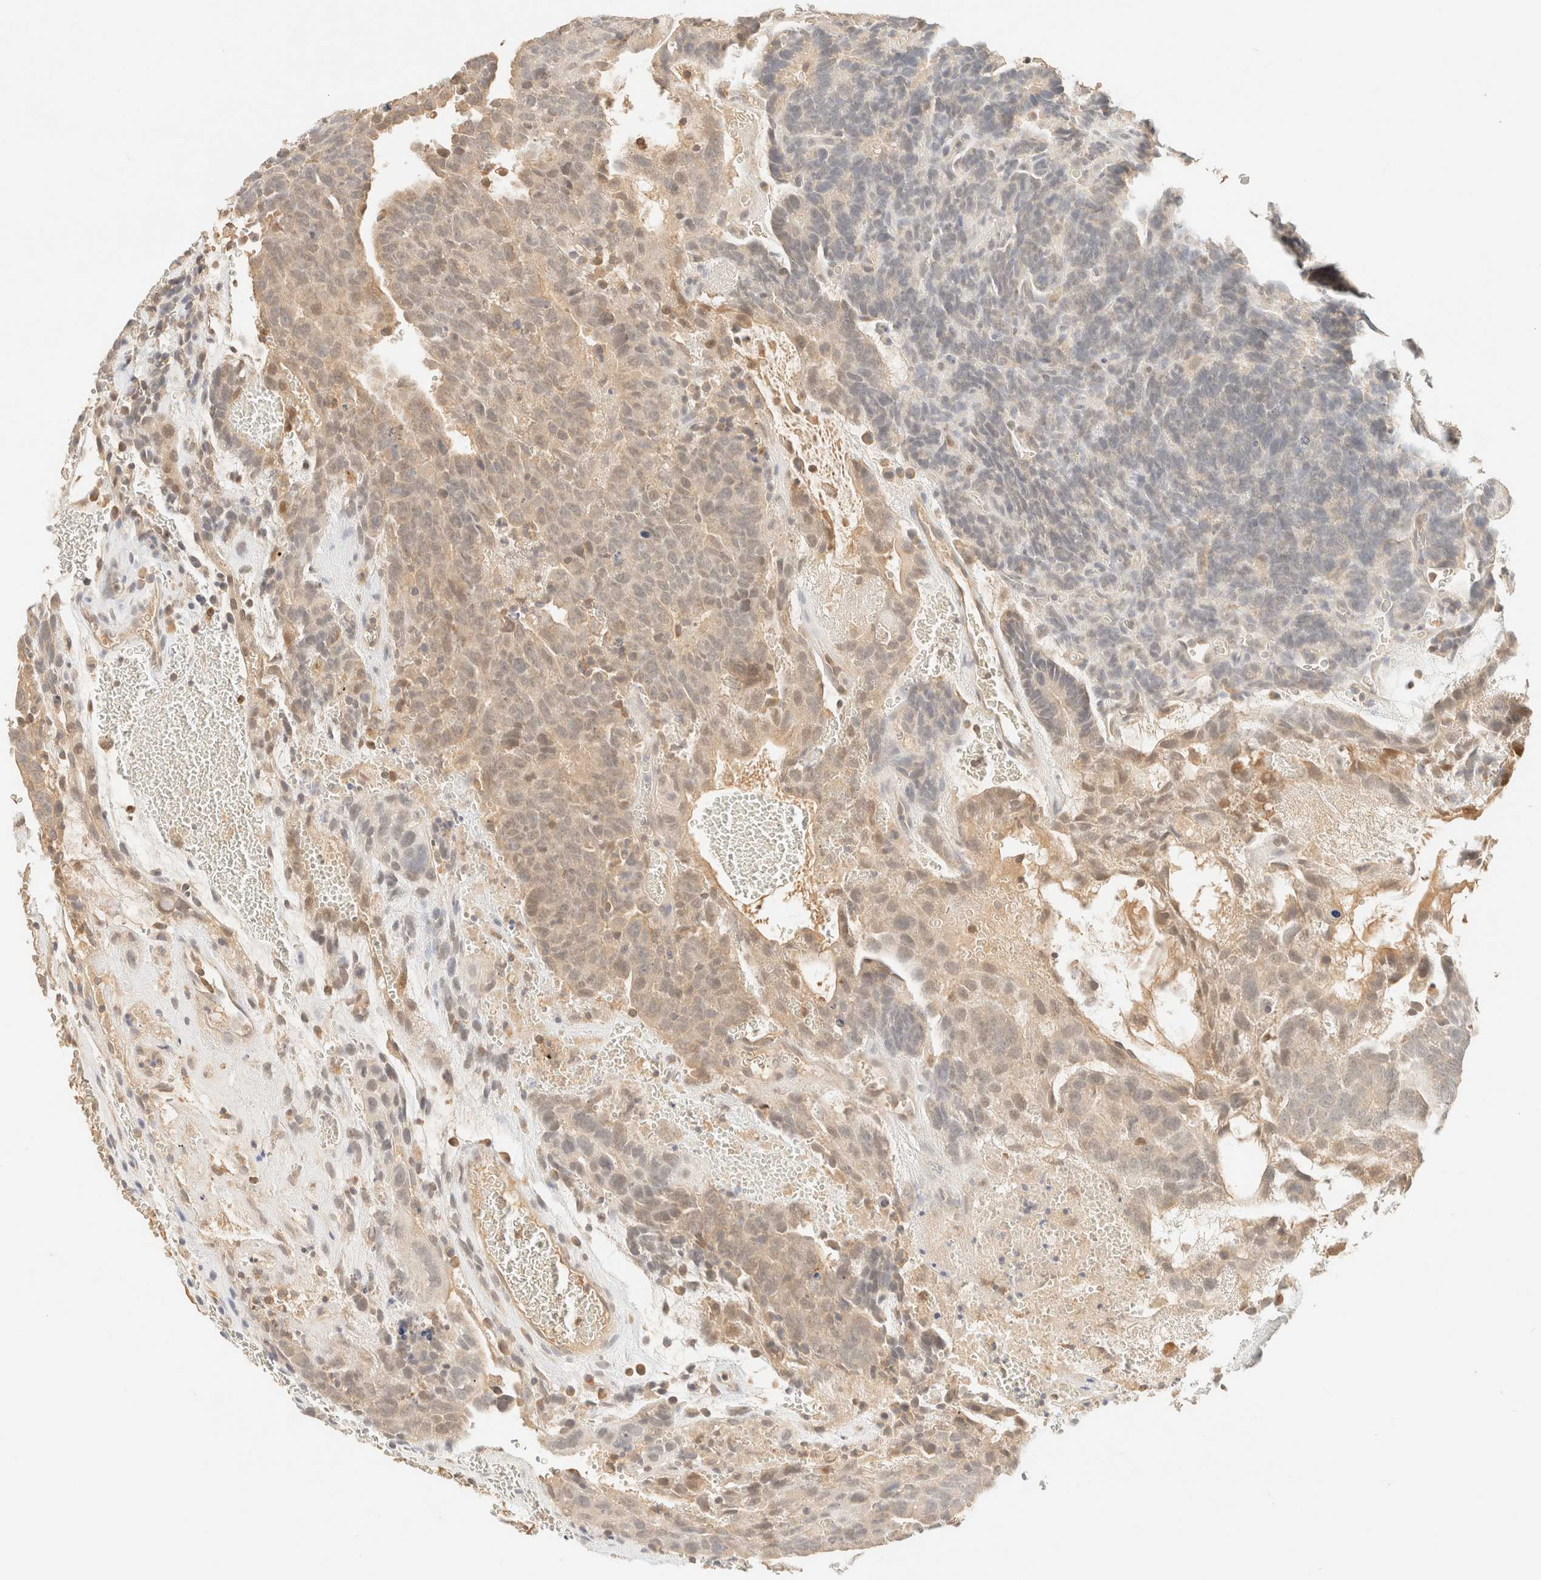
{"staining": {"intensity": "negative", "quantity": "none", "location": "none"}, "tissue": "testis cancer", "cell_type": "Tumor cells", "image_type": "cancer", "snomed": [{"axis": "morphology", "description": "Seminoma, NOS"}, {"axis": "morphology", "description": "Carcinoma, Embryonal, NOS"}, {"axis": "topography", "description": "Testis"}], "caption": "Protein analysis of testis embryonal carcinoma displays no significant staining in tumor cells. Brightfield microscopy of IHC stained with DAB (3,3'-diaminobenzidine) (brown) and hematoxylin (blue), captured at high magnification.", "gene": "TIMD4", "patient": {"sex": "male", "age": 52}}